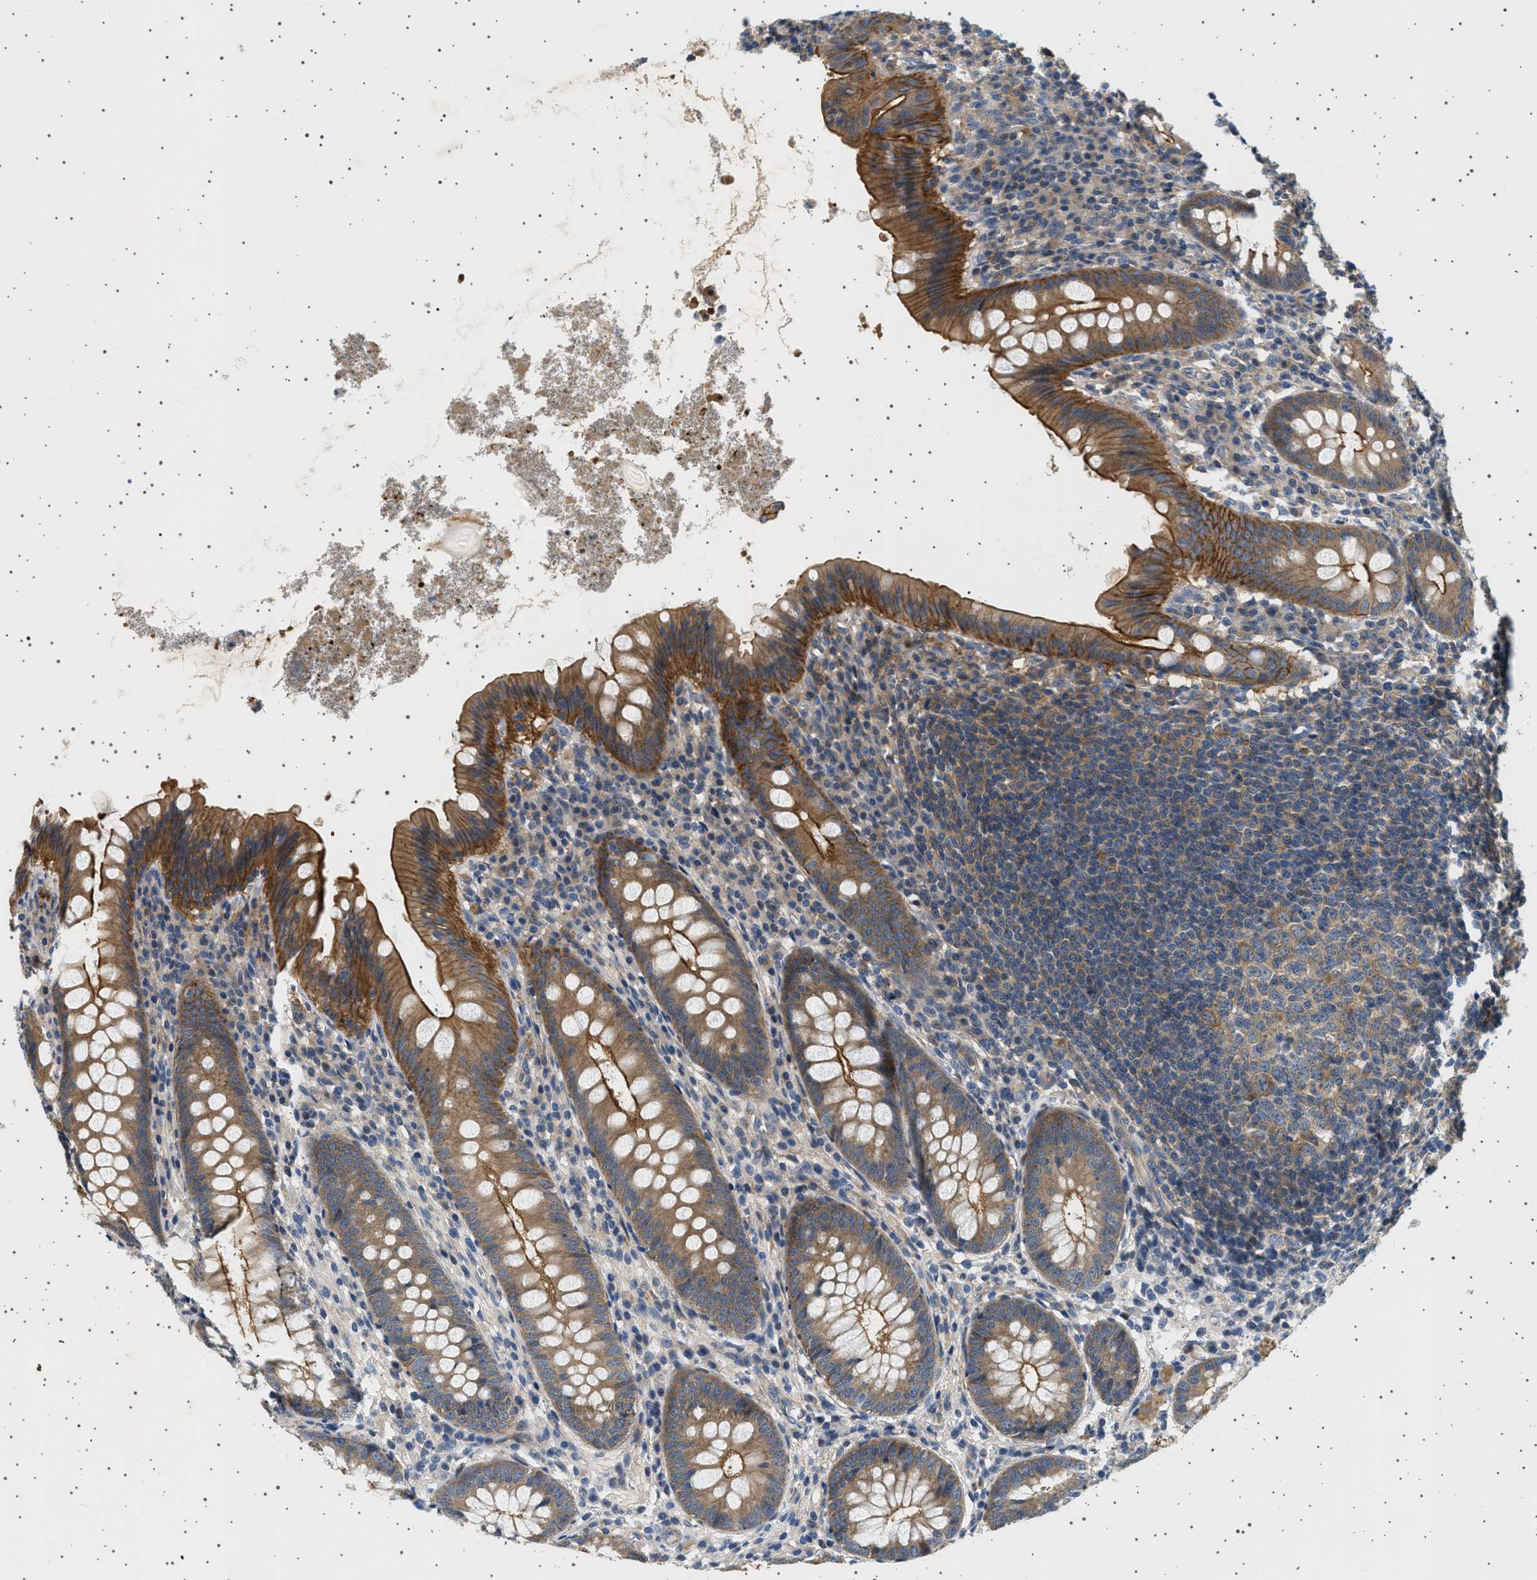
{"staining": {"intensity": "moderate", "quantity": ">75%", "location": "cytoplasmic/membranous"}, "tissue": "appendix", "cell_type": "Glandular cells", "image_type": "normal", "snomed": [{"axis": "morphology", "description": "Normal tissue, NOS"}, {"axis": "topography", "description": "Appendix"}], "caption": "Immunohistochemistry (IHC) (DAB) staining of benign human appendix shows moderate cytoplasmic/membranous protein positivity in approximately >75% of glandular cells. The staining was performed using DAB to visualize the protein expression in brown, while the nuclei were stained in blue with hematoxylin (Magnification: 20x).", "gene": "PLPP6", "patient": {"sex": "male", "age": 56}}